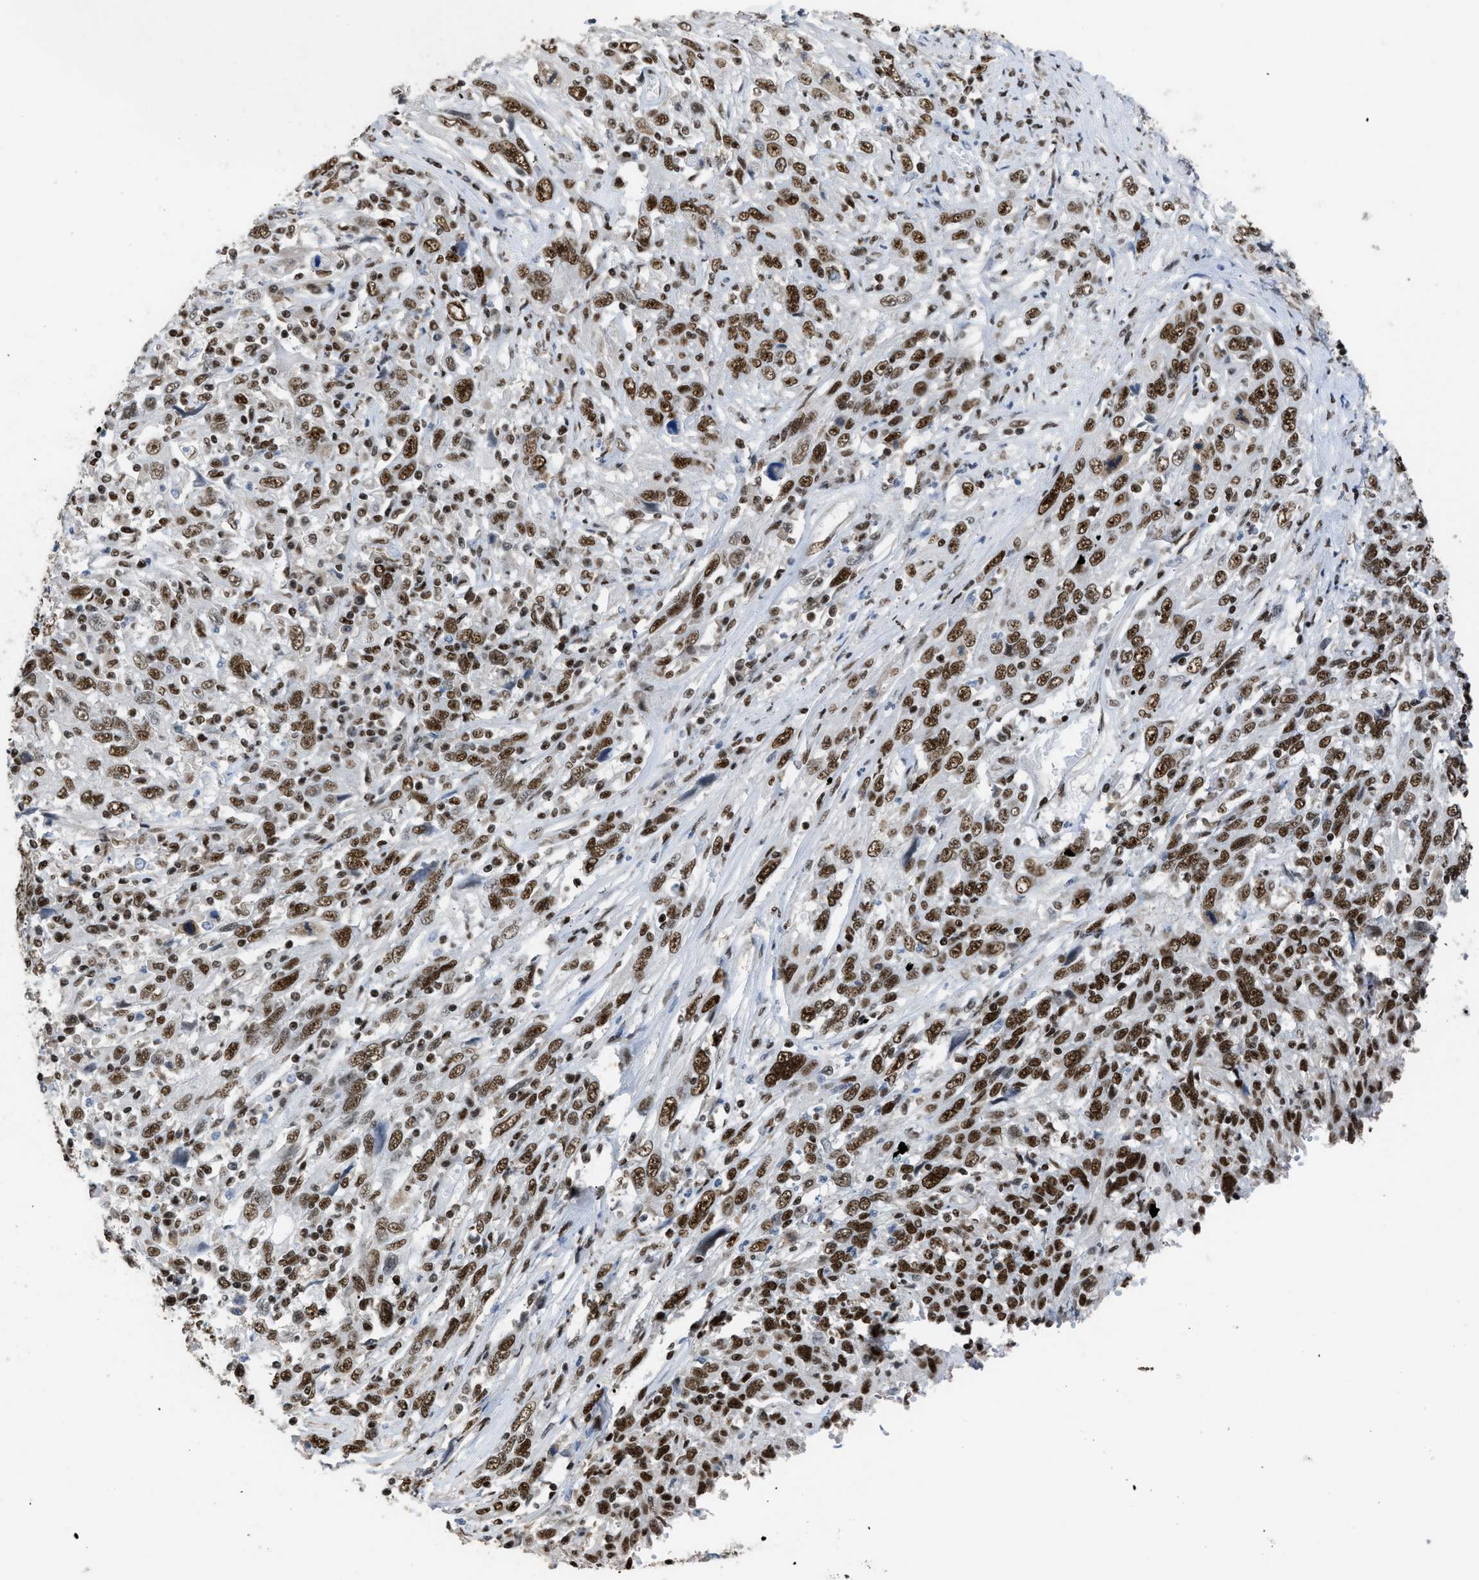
{"staining": {"intensity": "strong", "quantity": ">75%", "location": "nuclear"}, "tissue": "cervical cancer", "cell_type": "Tumor cells", "image_type": "cancer", "snomed": [{"axis": "morphology", "description": "Squamous cell carcinoma, NOS"}, {"axis": "topography", "description": "Cervix"}], "caption": "Cervical squamous cell carcinoma was stained to show a protein in brown. There is high levels of strong nuclear positivity in about >75% of tumor cells. The protein is shown in brown color, while the nuclei are stained blue.", "gene": "SCAF4", "patient": {"sex": "female", "age": 46}}